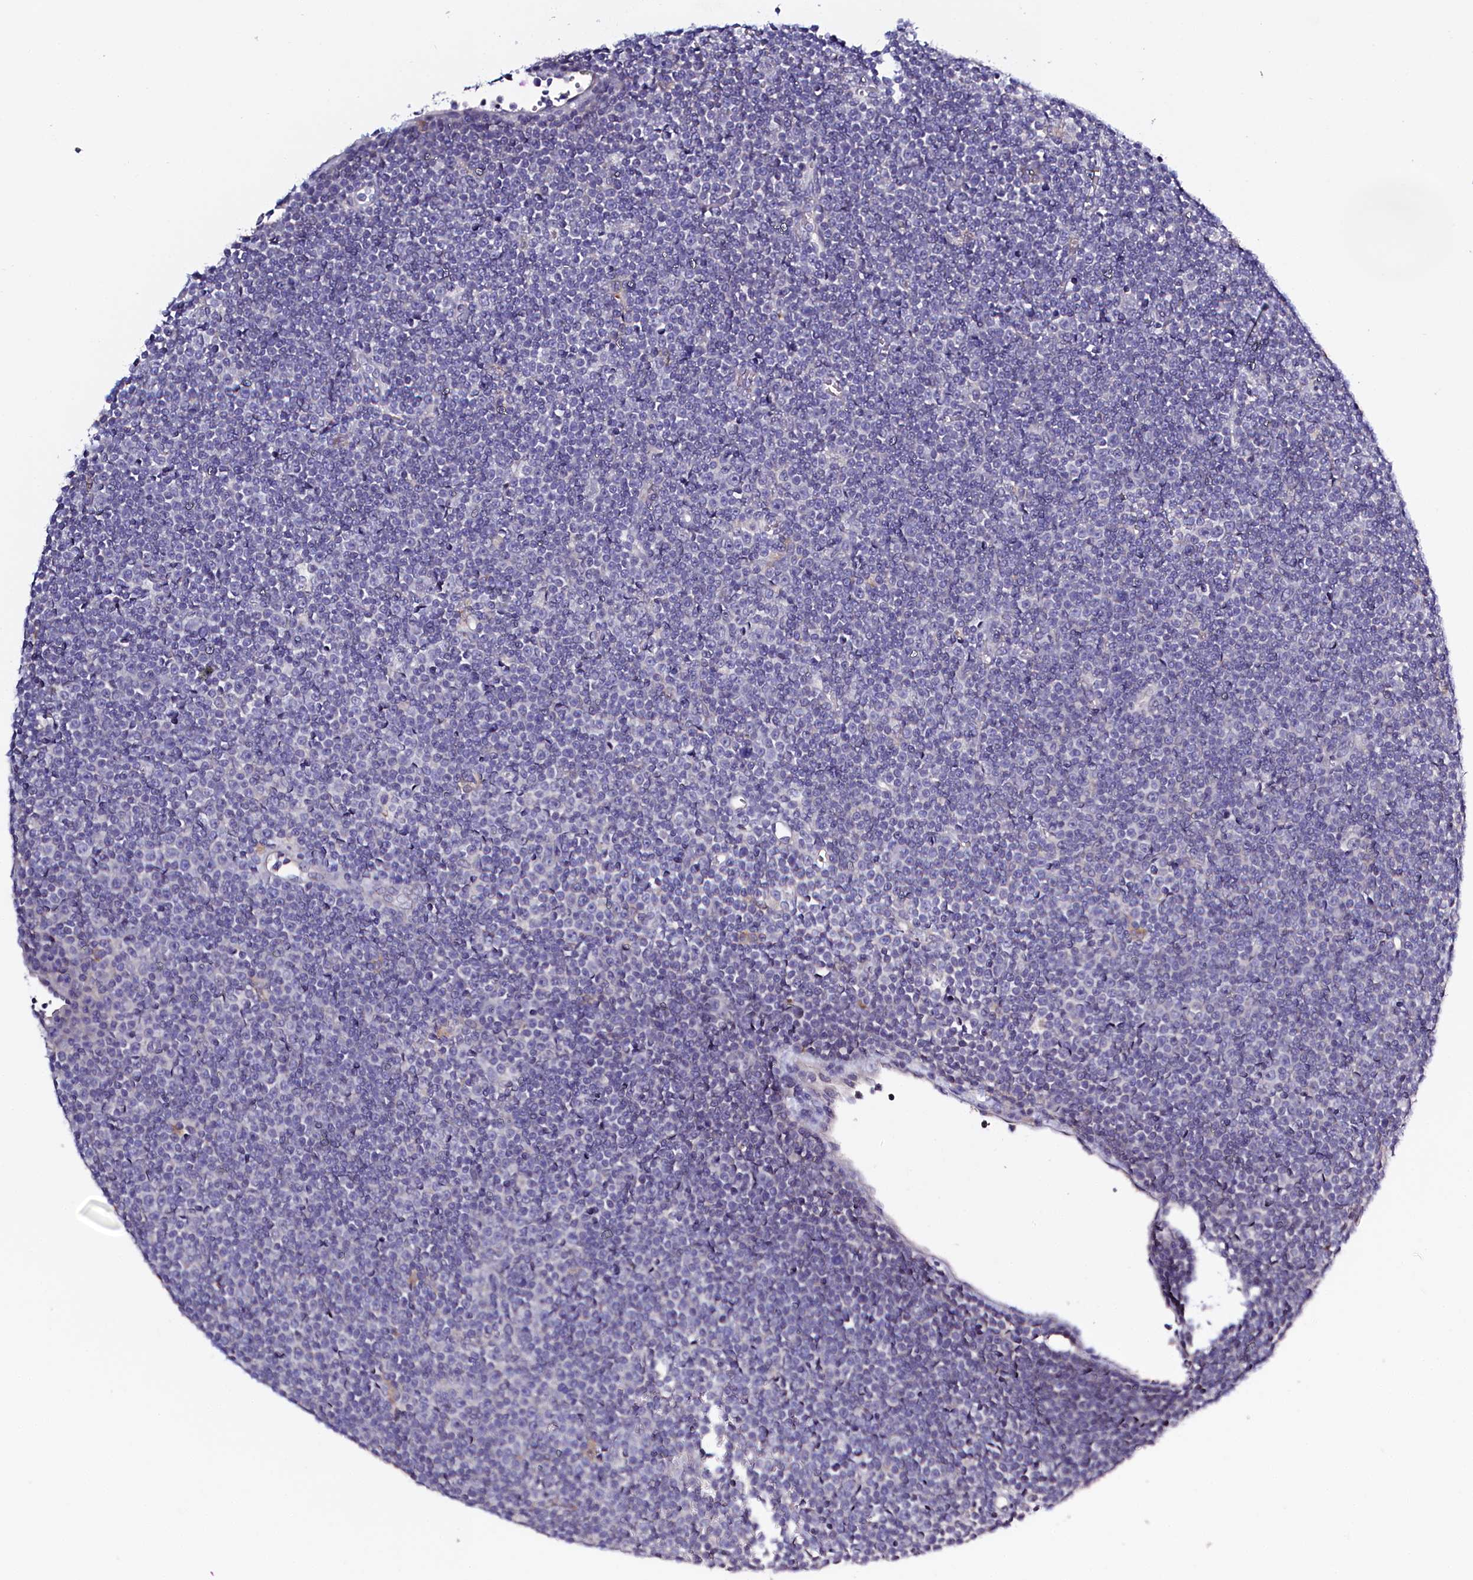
{"staining": {"intensity": "negative", "quantity": "none", "location": "none"}, "tissue": "lymphoma", "cell_type": "Tumor cells", "image_type": "cancer", "snomed": [{"axis": "morphology", "description": "Malignant lymphoma, non-Hodgkin's type, Low grade"}, {"axis": "topography", "description": "Lymph node"}], "caption": "This histopathology image is of malignant lymphoma, non-Hodgkin's type (low-grade) stained with IHC to label a protein in brown with the nuclei are counter-stained blue. There is no expression in tumor cells.", "gene": "PDE6D", "patient": {"sex": "female", "age": 67}}